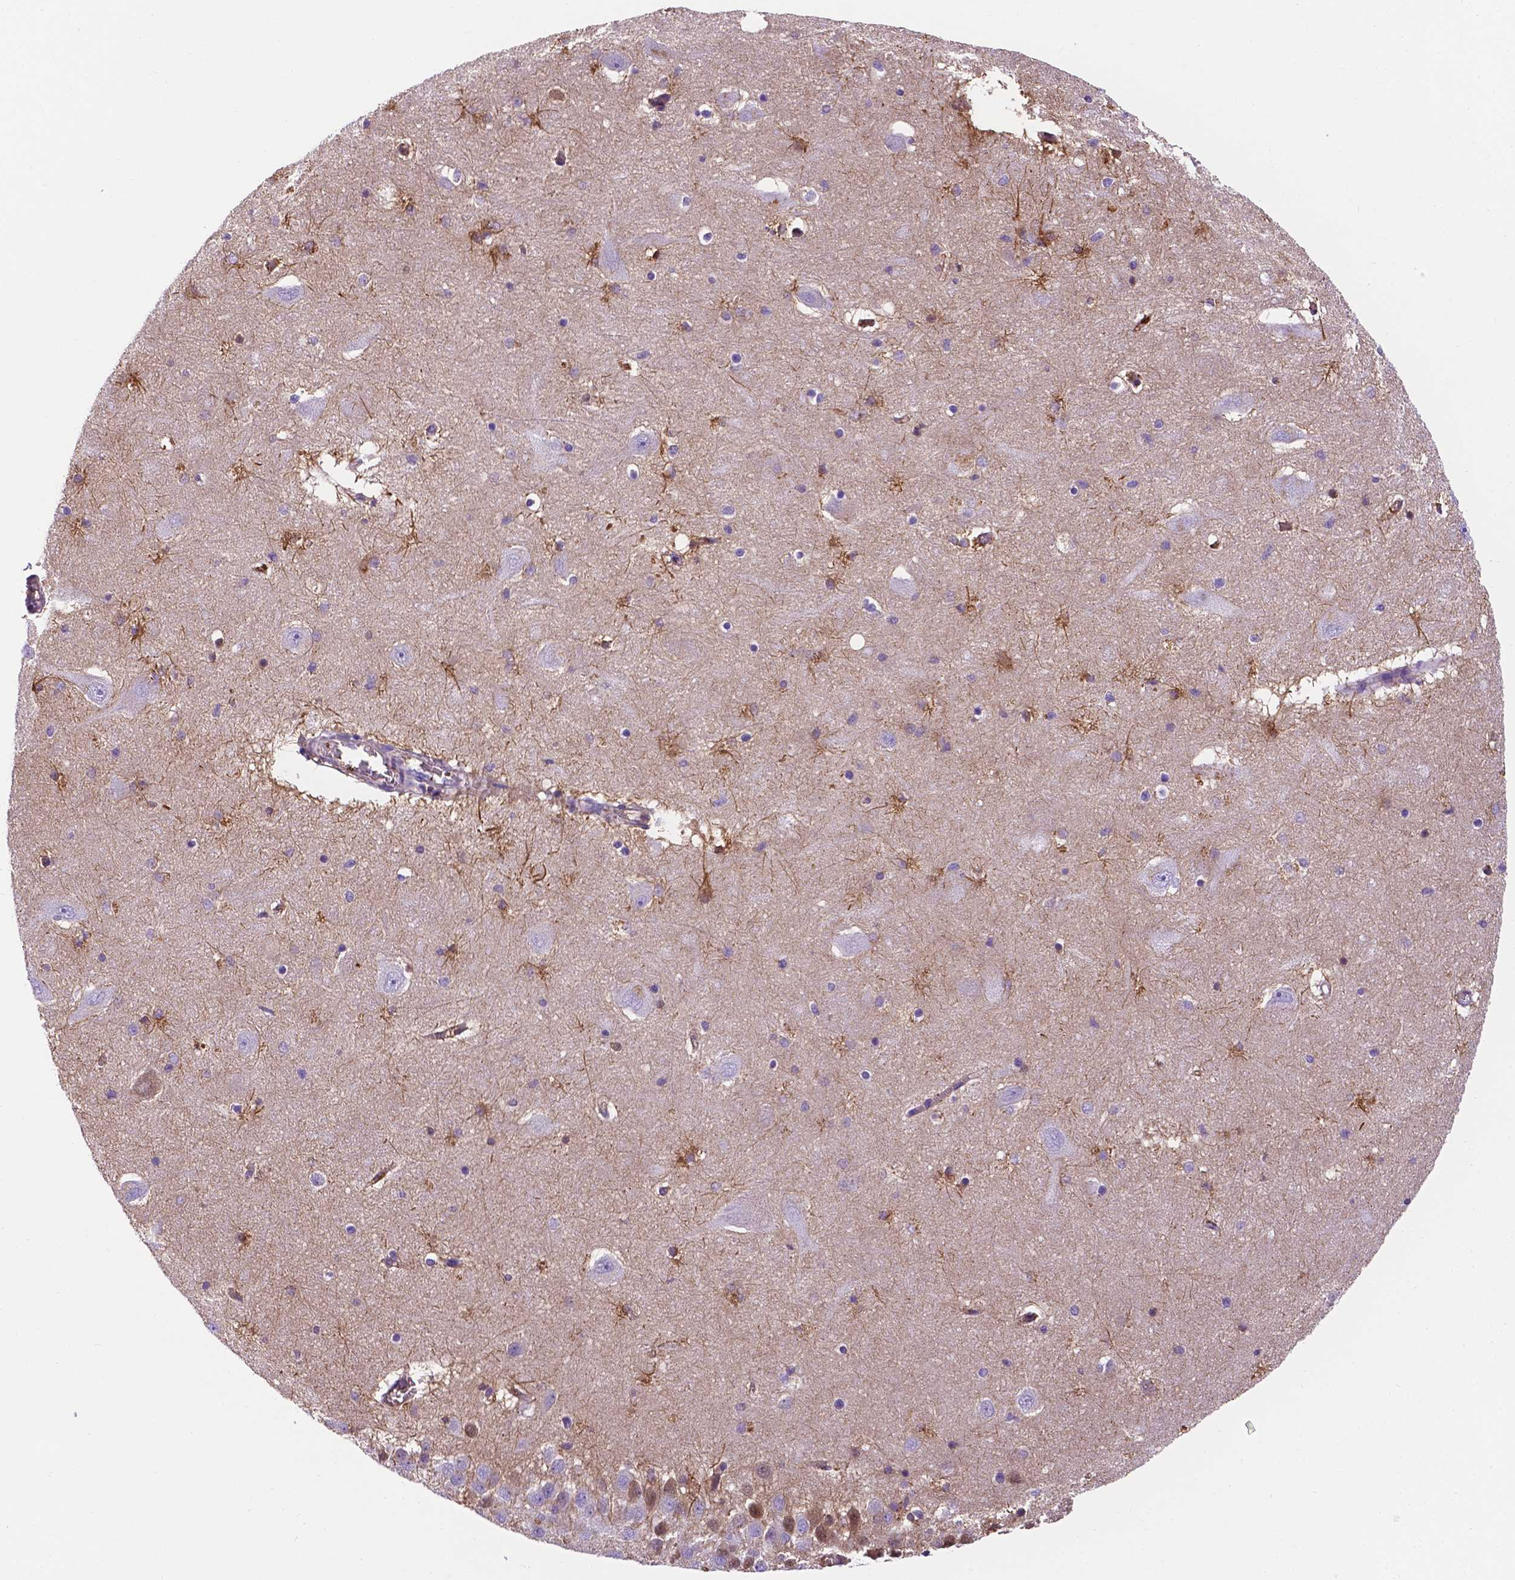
{"staining": {"intensity": "strong", "quantity": "<25%", "location": "cytoplasmic/membranous,nuclear"}, "tissue": "hippocampus", "cell_type": "Glial cells", "image_type": "normal", "snomed": [{"axis": "morphology", "description": "Normal tissue, NOS"}, {"axis": "topography", "description": "Hippocampus"}], "caption": "Unremarkable hippocampus demonstrates strong cytoplasmic/membranous,nuclear expression in about <25% of glial cells.", "gene": "APOE", "patient": {"sex": "male", "age": 58}}